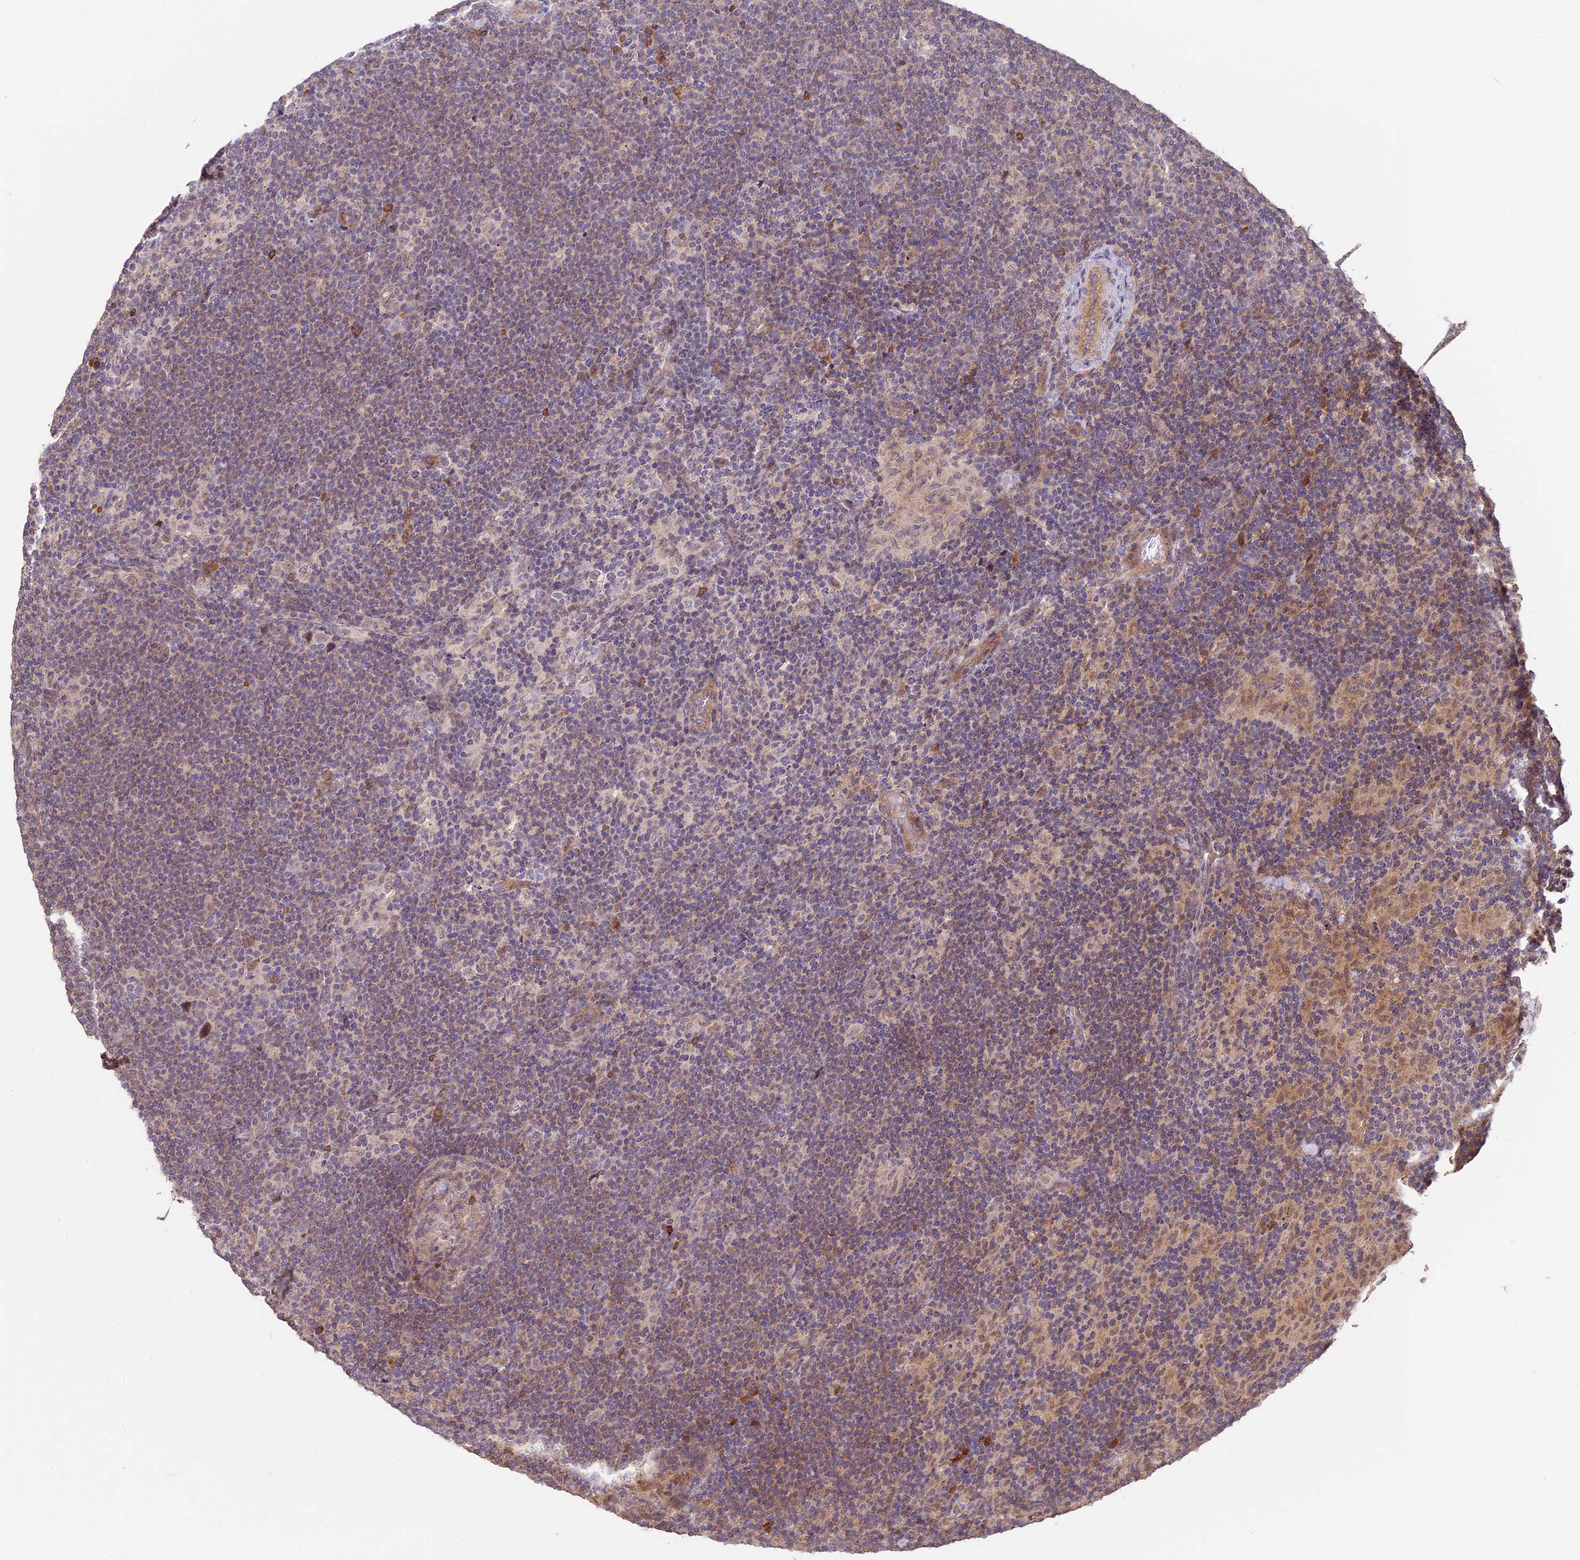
{"staining": {"intensity": "weak", "quantity": "<25%", "location": "nuclear"}, "tissue": "lymphoma", "cell_type": "Tumor cells", "image_type": "cancer", "snomed": [{"axis": "morphology", "description": "Hodgkin's disease, NOS"}, {"axis": "topography", "description": "Lymph node"}], "caption": "Tumor cells are negative for brown protein staining in lymphoma.", "gene": "BCAS4", "patient": {"sex": "female", "age": 57}}